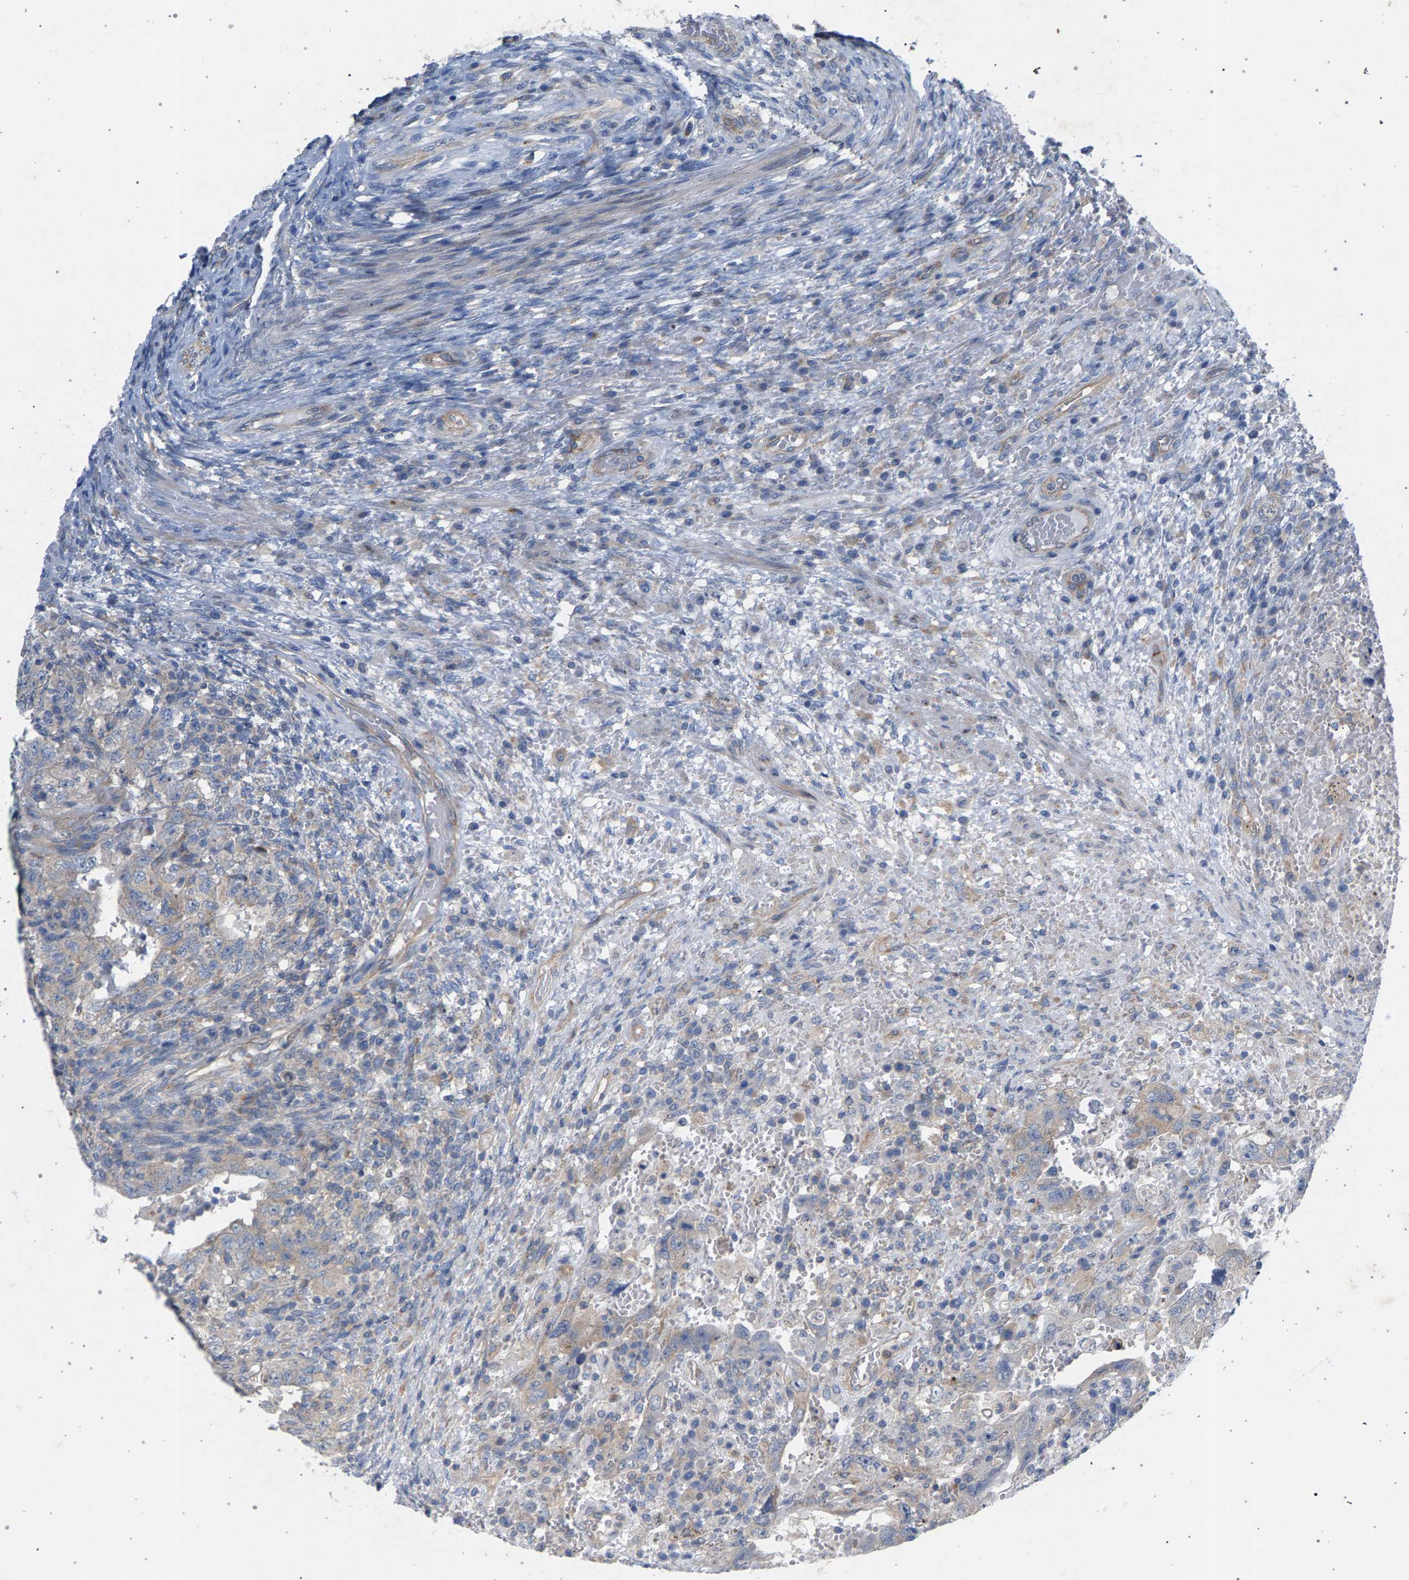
{"staining": {"intensity": "weak", "quantity": "<25%", "location": "cytoplasmic/membranous"}, "tissue": "testis cancer", "cell_type": "Tumor cells", "image_type": "cancer", "snomed": [{"axis": "morphology", "description": "Carcinoma, Embryonal, NOS"}, {"axis": "topography", "description": "Testis"}], "caption": "Protein analysis of embryonal carcinoma (testis) exhibits no significant positivity in tumor cells.", "gene": "MAMDC2", "patient": {"sex": "male", "age": 26}}